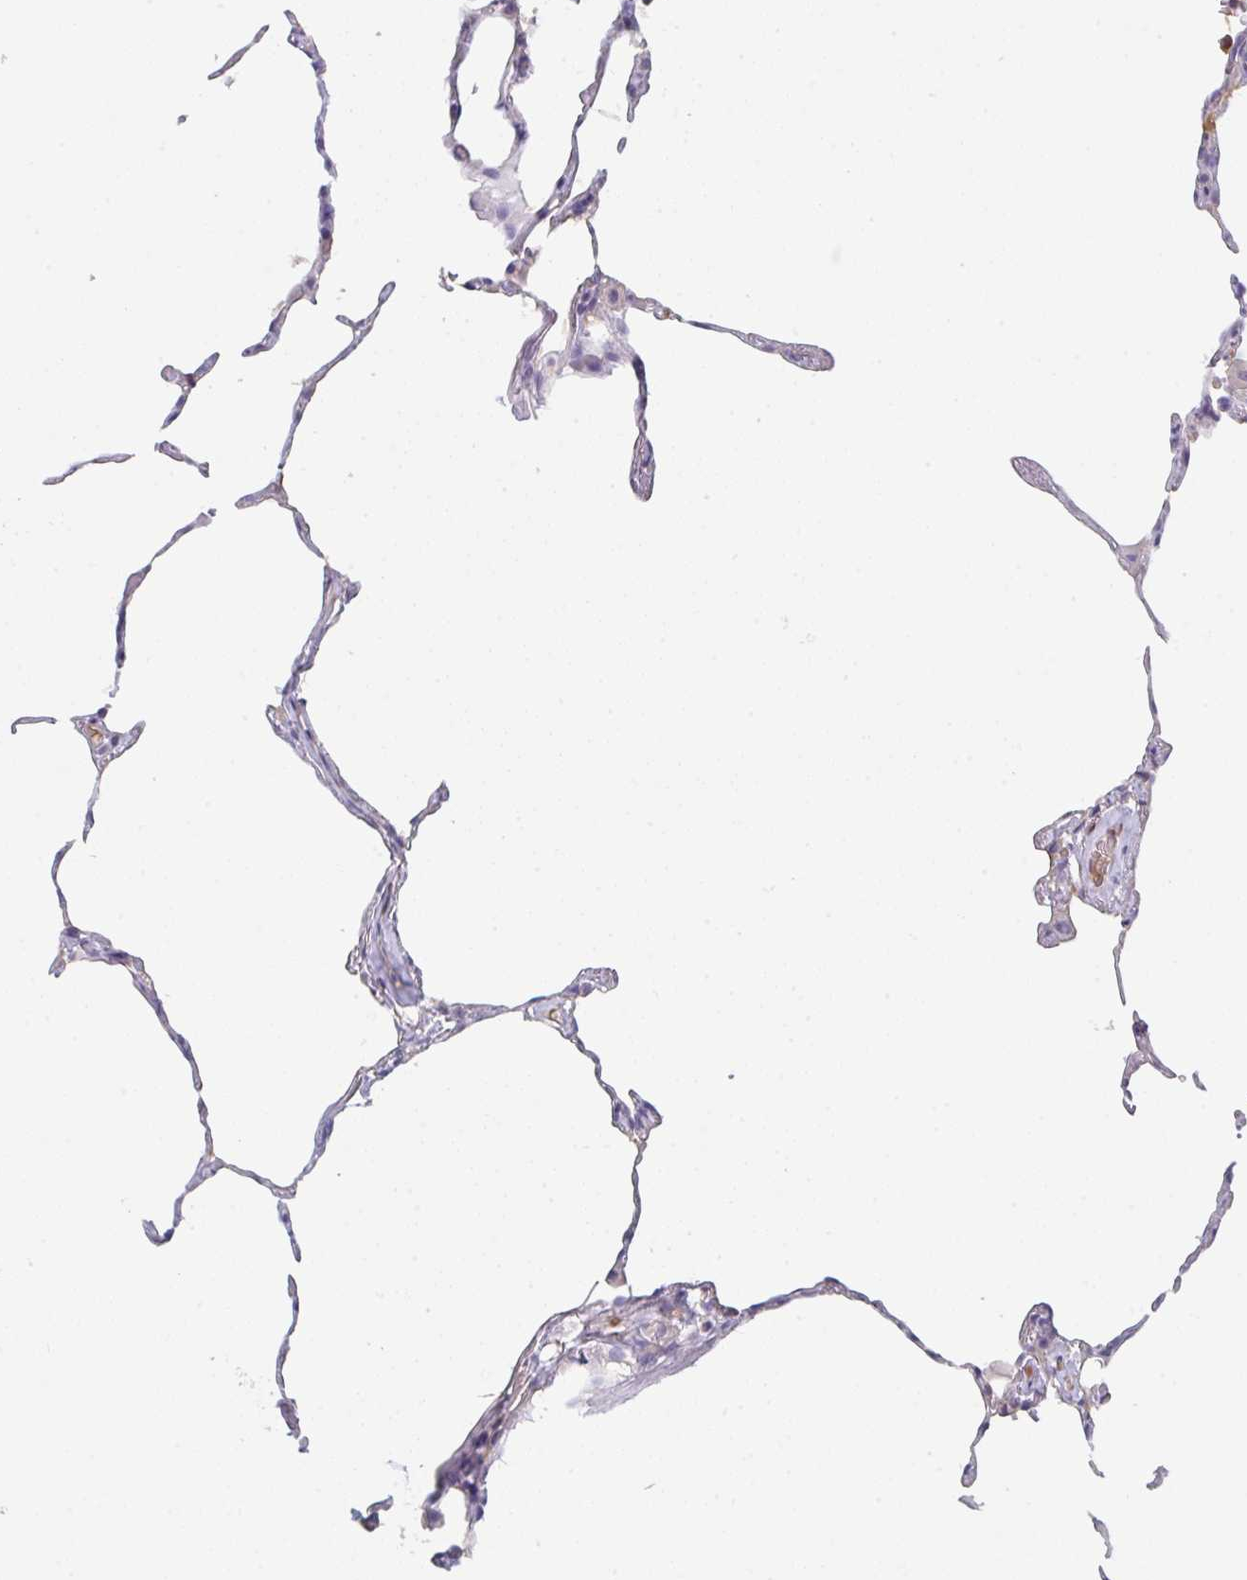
{"staining": {"intensity": "negative", "quantity": "none", "location": "none"}, "tissue": "lung", "cell_type": "Alveolar cells", "image_type": "normal", "snomed": [{"axis": "morphology", "description": "Normal tissue, NOS"}, {"axis": "topography", "description": "Lung"}], "caption": "Immunohistochemistry (IHC) of normal human lung exhibits no staining in alveolar cells.", "gene": "HGFAC", "patient": {"sex": "female", "age": 57}}